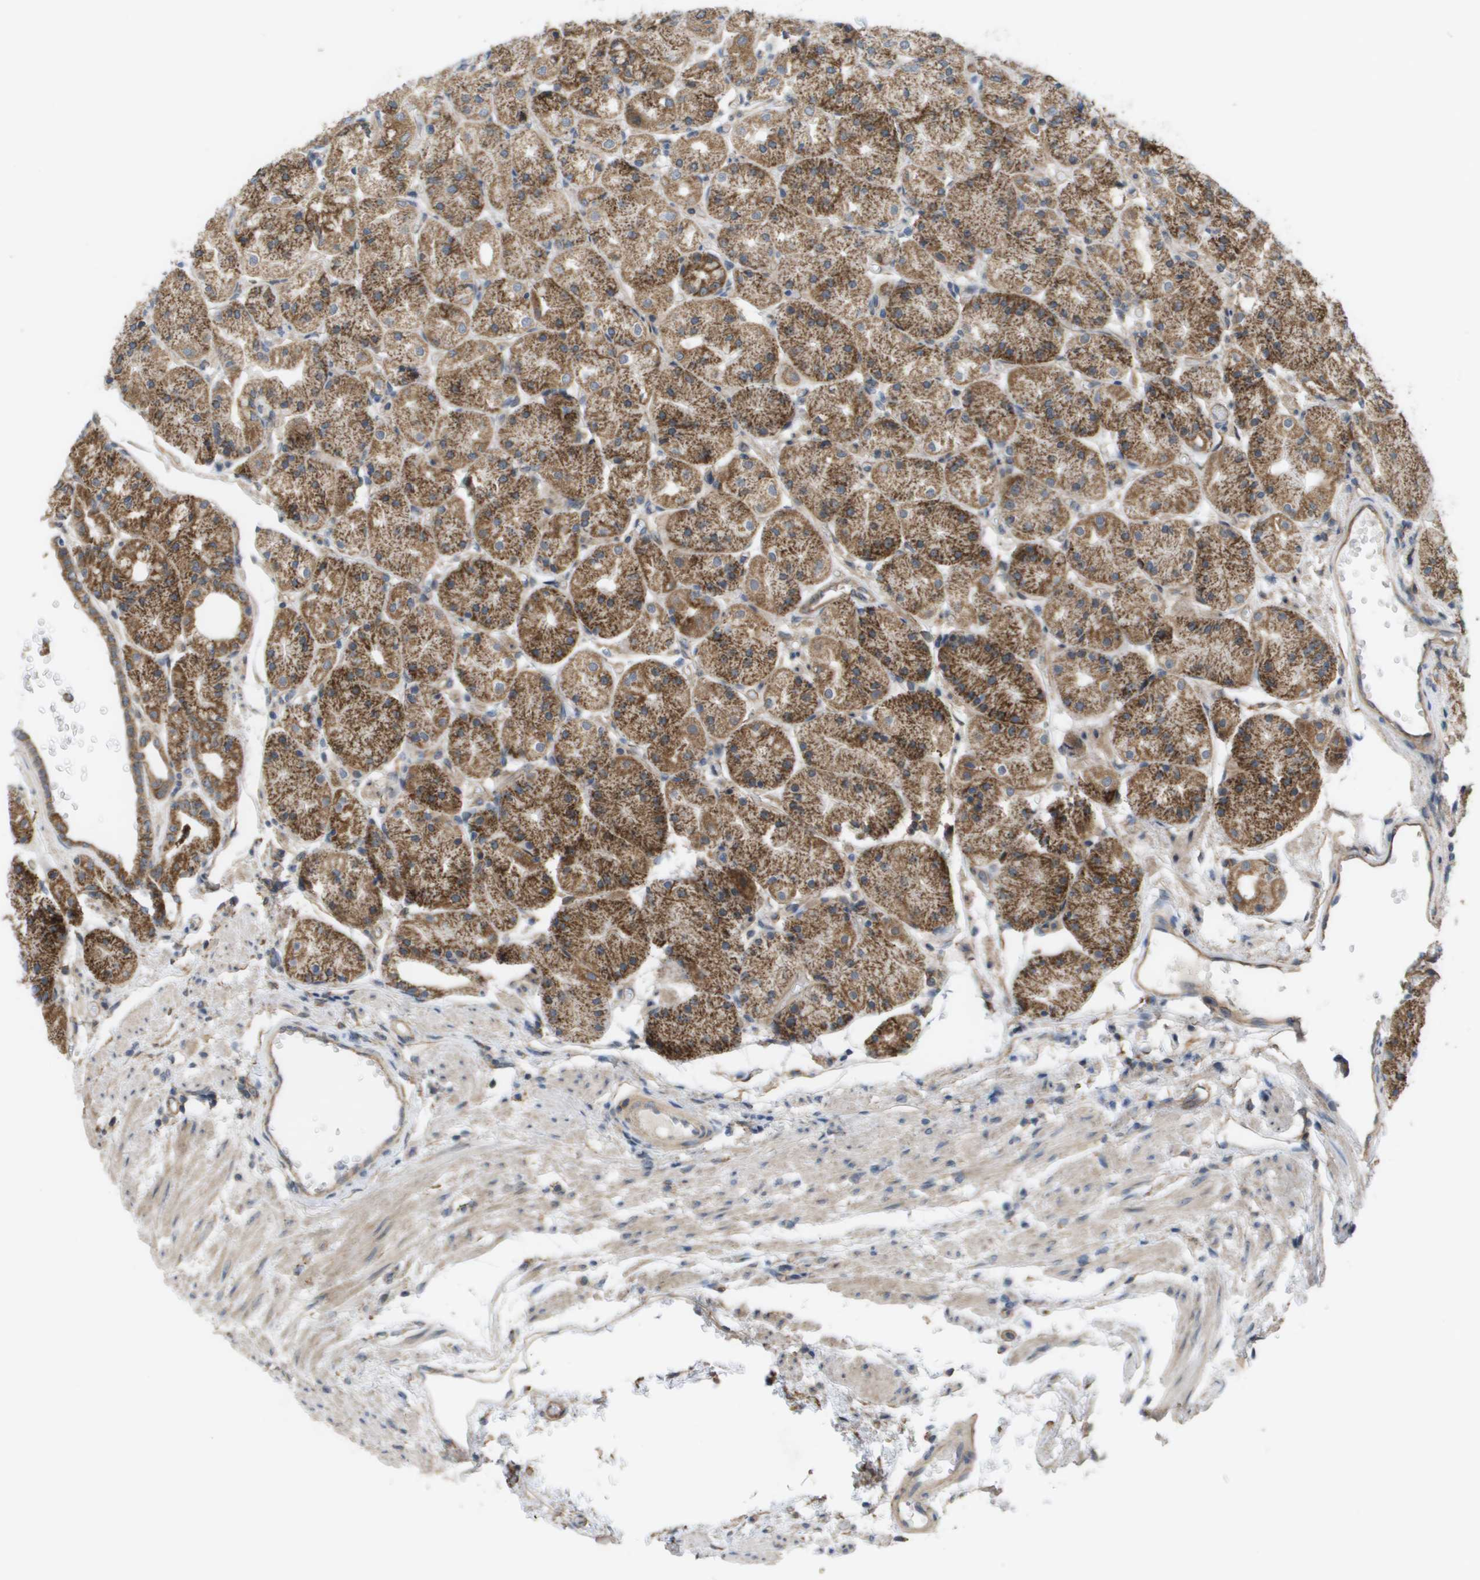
{"staining": {"intensity": "moderate", "quantity": ">75%", "location": "cytoplasmic/membranous"}, "tissue": "stomach", "cell_type": "Glandular cells", "image_type": "normal", "snomed": [{"axis": "morphology", "description": "Normal tissue, NOS"}, {"axis": "topography", "description": "Stomach, upper"}], "caption": "Benign stomach shows moderate cytoplasmic/membranous staining in about >75% of glandular cells.", "gene": "MTARC2", "patient": {"sex": "male", "age": 72}}